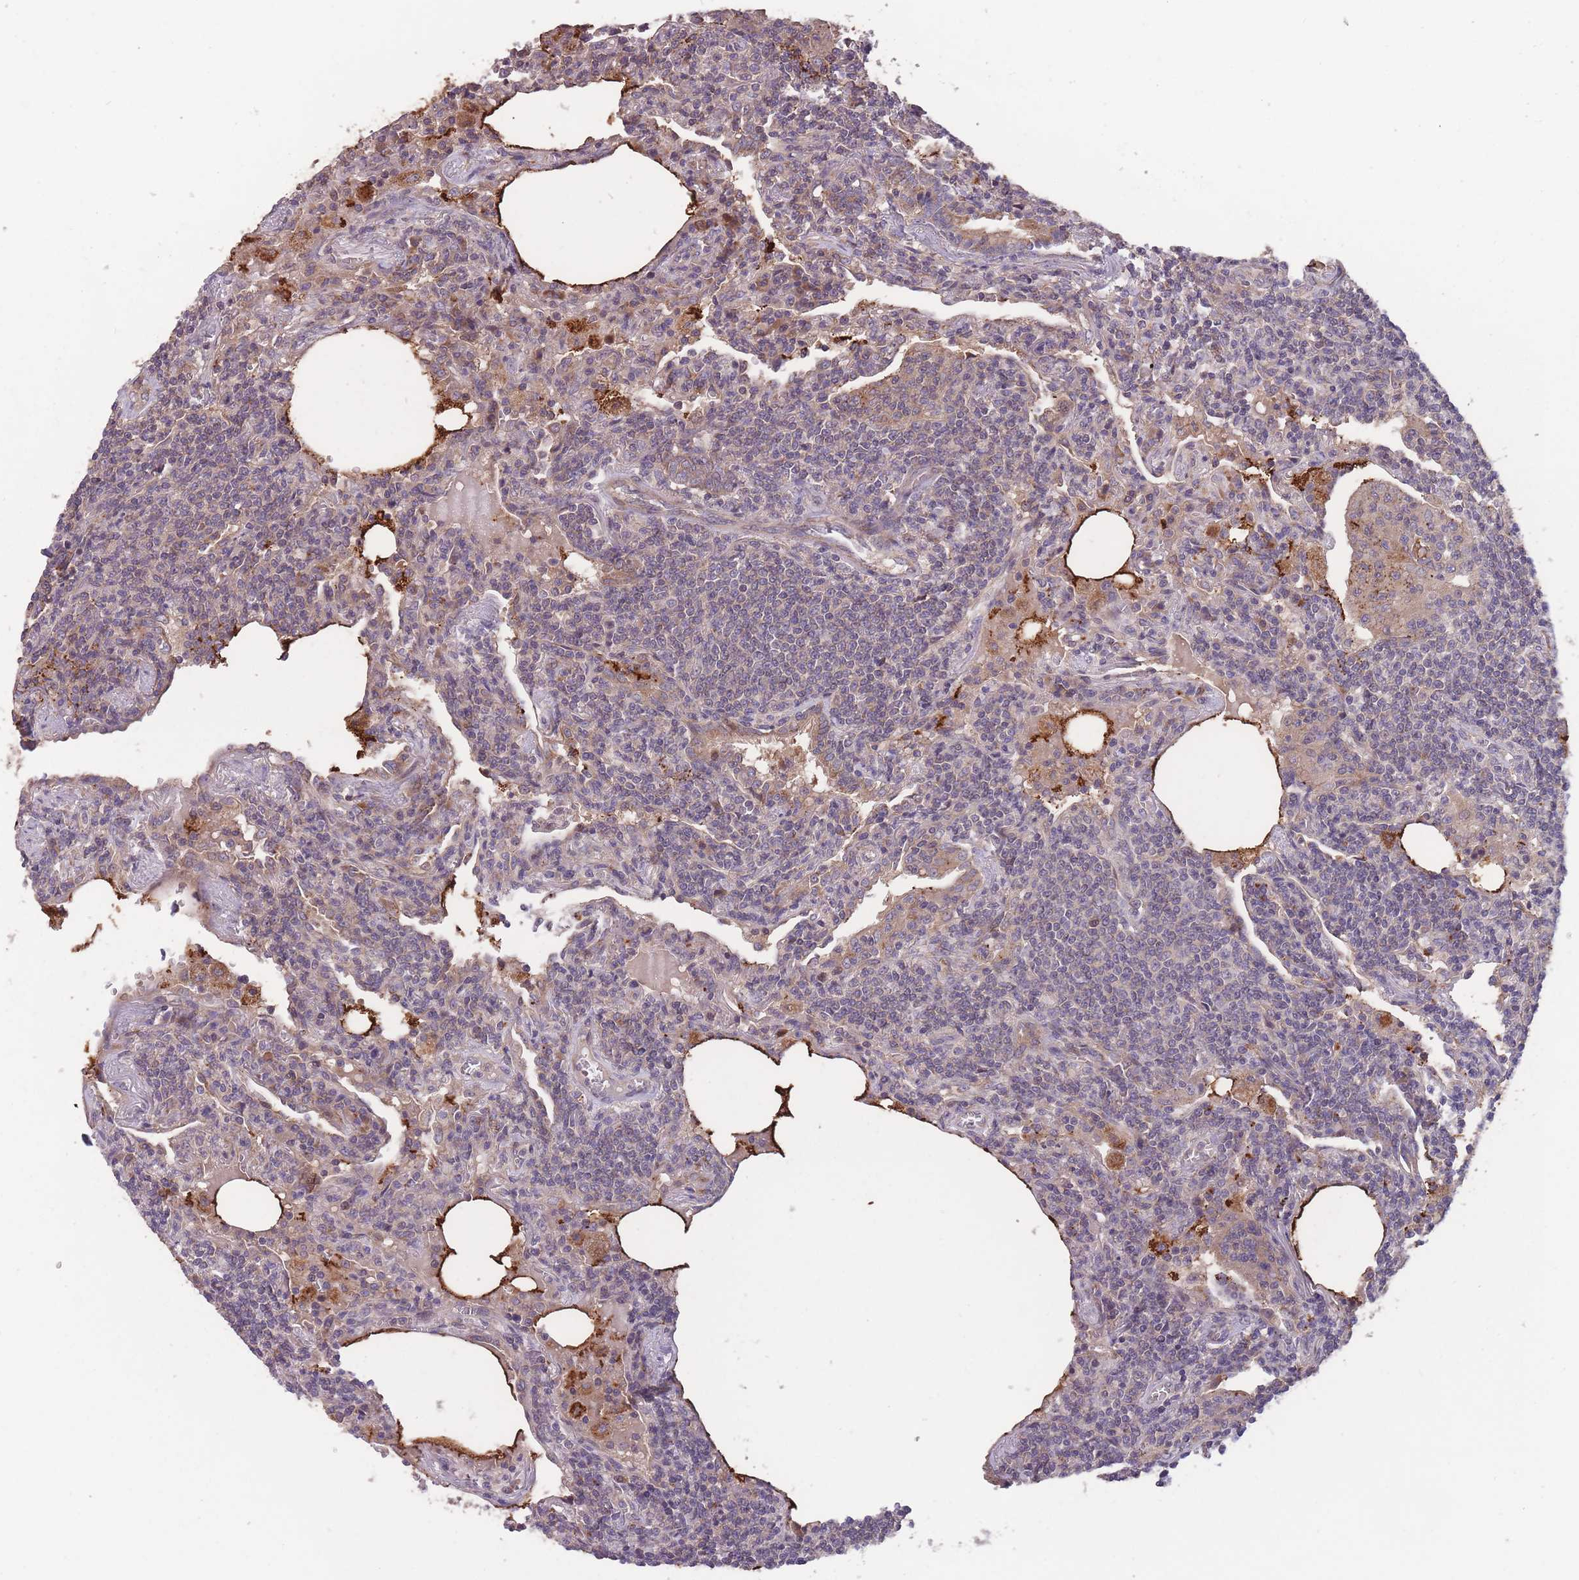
{"staining": {"intensity": "negative", "quantity": "none", "location": "none"}, "tissue": "lymphoma", "cell_type": "Tumor cells", "image_type": "cancer", "snomed": [{"axis": "morphology", "description": "Malignant lymphoma, non-Hodgkin's type, Low grade"}, {"axis": "topography", "description": "Lung"}], "caption": "IHC of malignant lymphoma, non-Hodgkin's type (low-grade) demonstrates no expression in tumor cells.", "gene": "ITPKC", "patient": {"sex": "female", "age": 71}}